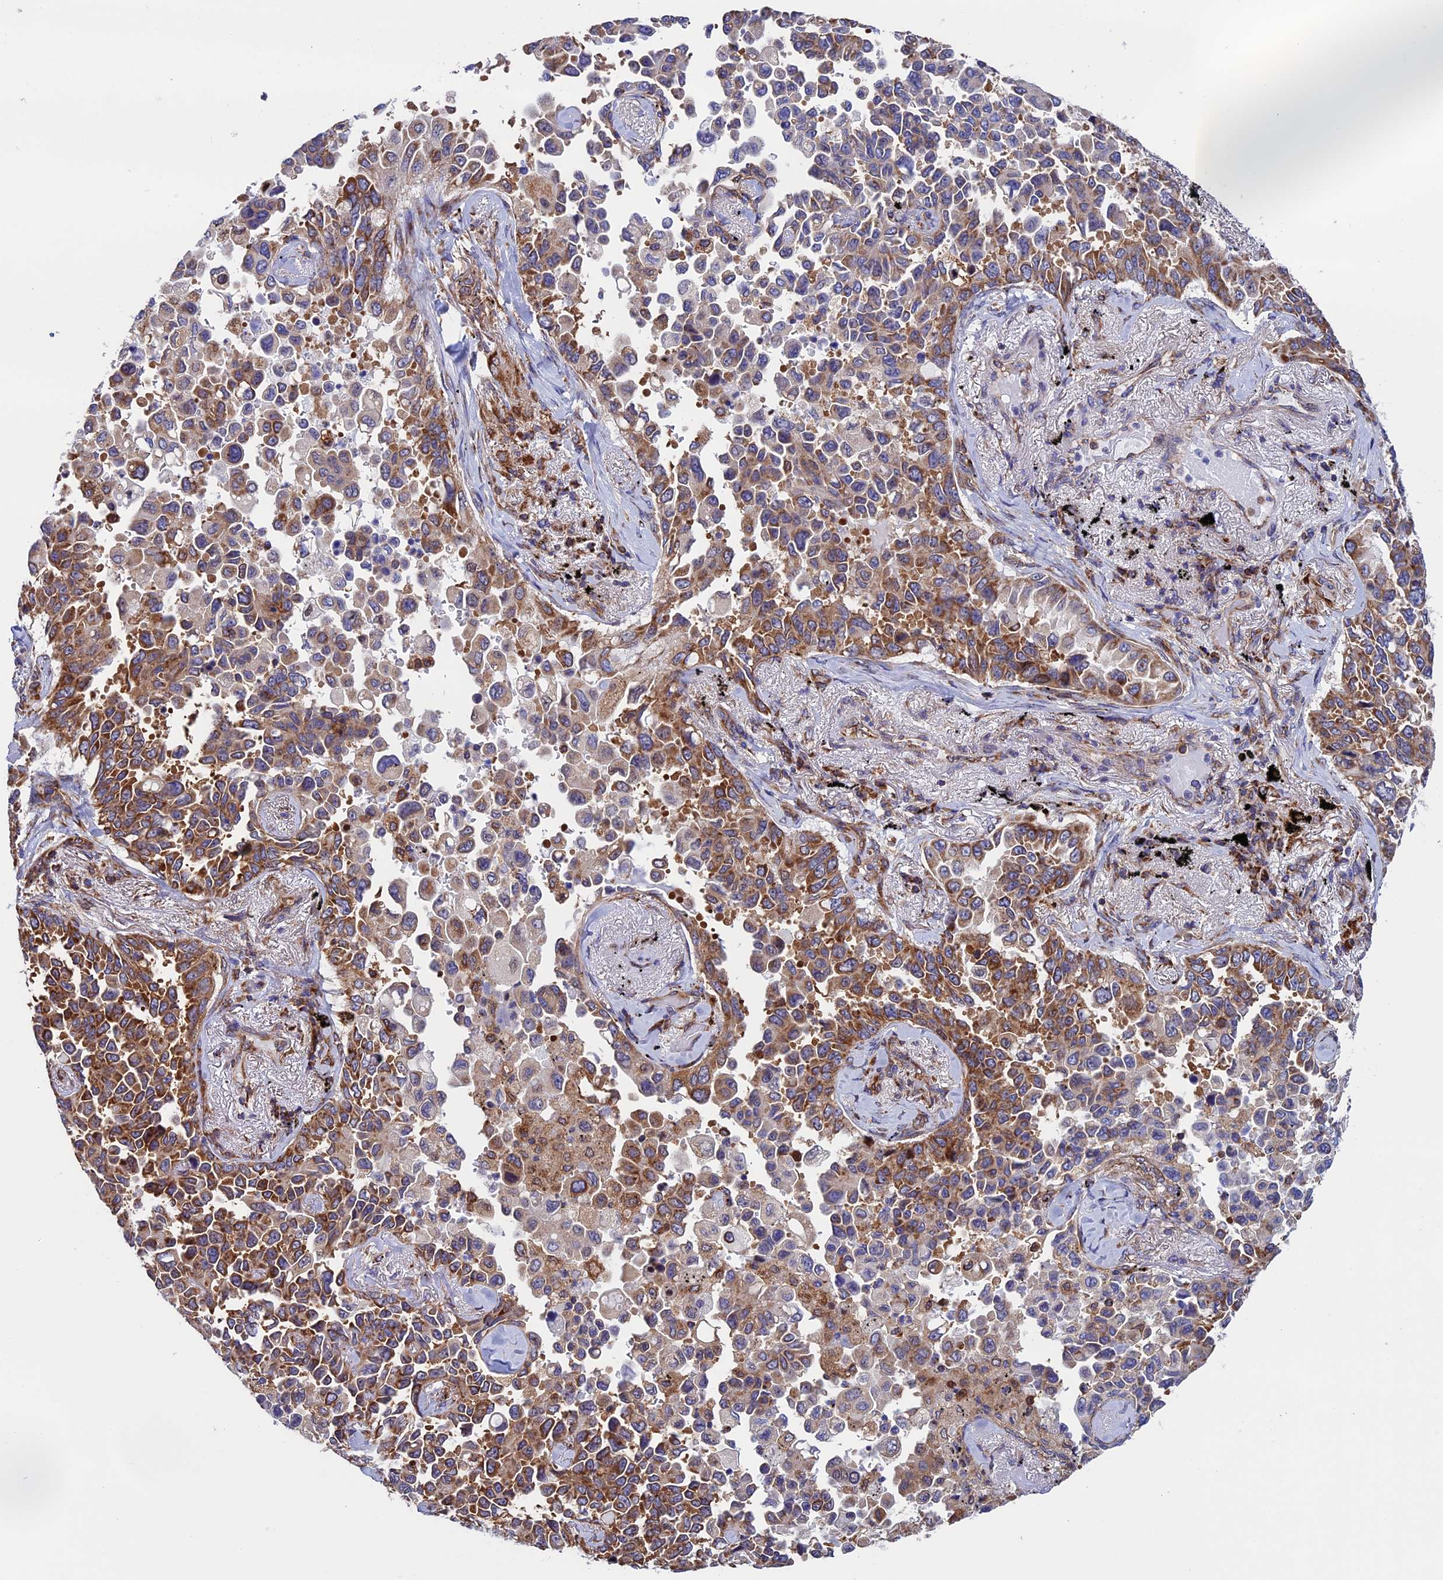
{"staining": {"intensity": "moderate", "quantity": ">75%", "location": "cytoplasmic/membranous"}, "tissue": "lung cancer", "cell_type": "Tumor cells", "image_type": "cancer", "snomed": [{"axis": "morphology", "description": "Adenocarcinoma, NOS"}, {"axis": "topography", "description": "Lung"}], "caption": "Immunohistochemical staining of human lung adenocarcinoma demonstrates medium levels of moderate cytoplasmic/membranous protein positivity in about >75% of tumor cells.", "gene": "SLC9A5", "patient": {"sex": "female", "age": 67}}